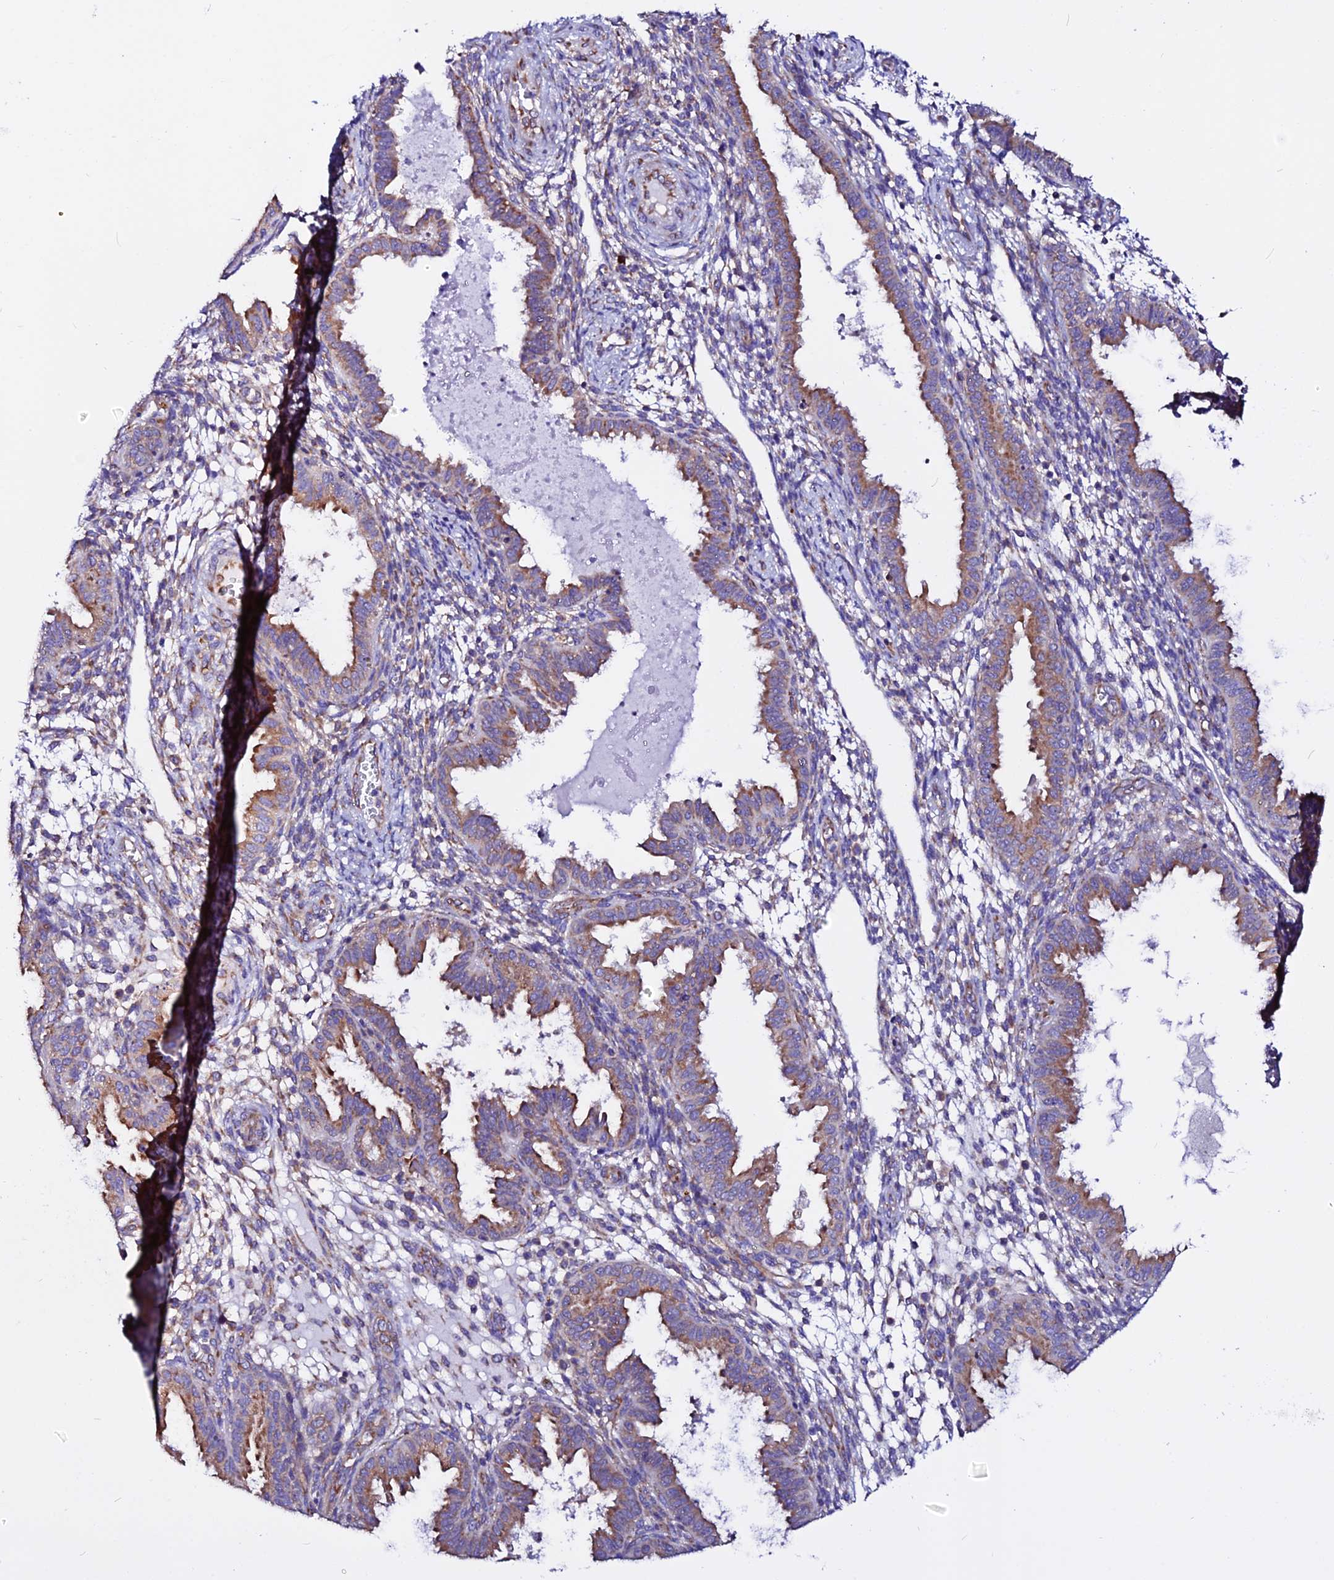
{"staining": {"intensity": "moderate", "quantity": "<25%", "location": "cytoplasmic/membranous"}, "tissue": "endometrium", "cell_type": "Cells in endometrial stroma", "image_type": "normal", "snomed": [{"axis": "morphology", "description": "Normal tissue, NOS"}, {"axis": "topography", "description": "Endometrium"}], "caption": "Brown immunohistochemical staining in benign endometrium exhibits moderate cytoplasmic/membranous positivity in about <25% of cells in endometrial stroma.", "gene": "EEF1G", "patient": {"sex": "female", "age": 33}}